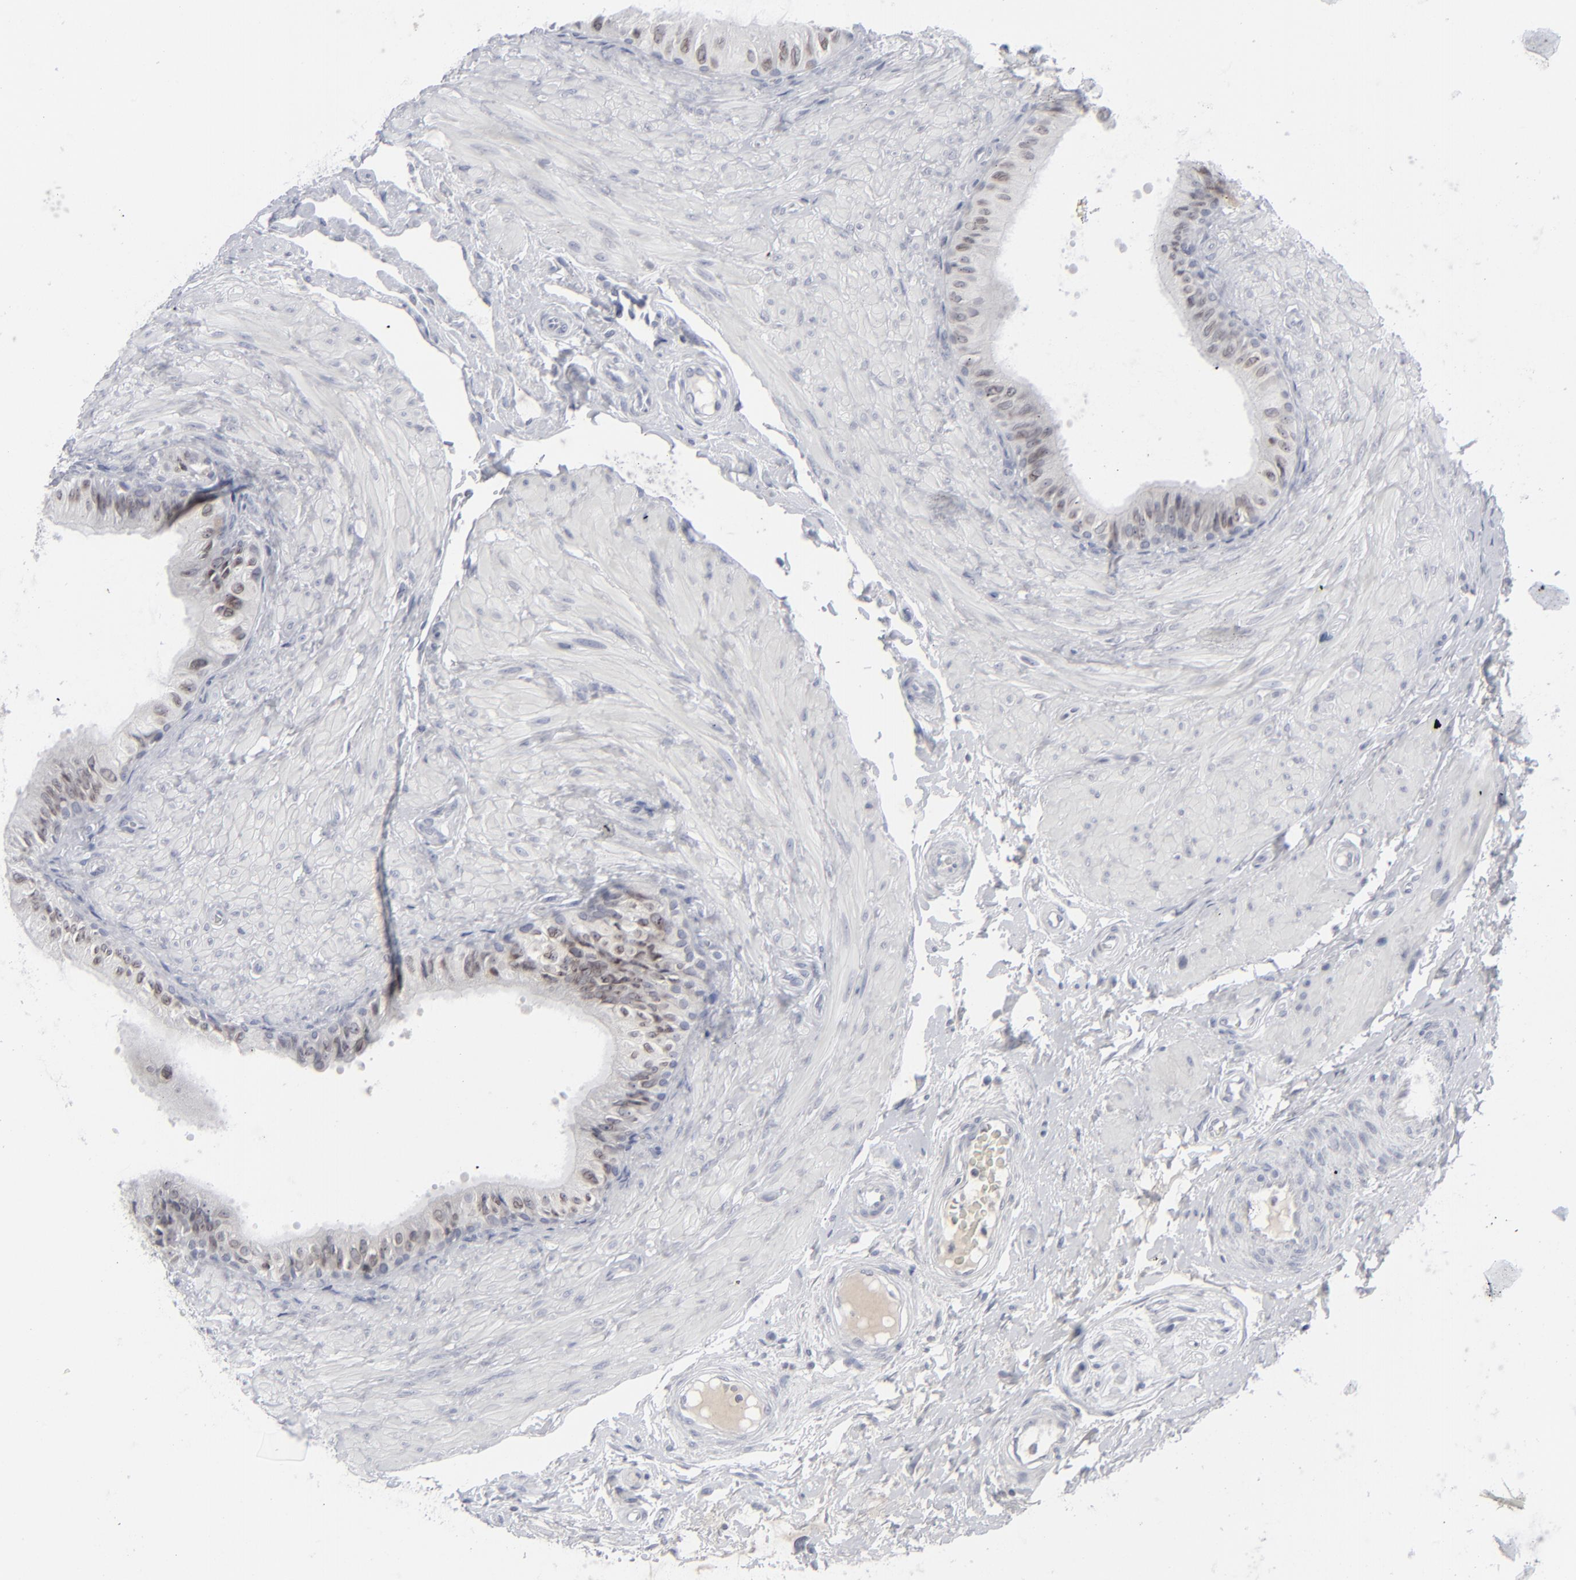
{"staining": {"intensity": "weak", "quantity": "<25%", "location": "cytoplasmic/membranous"}, "tissue": "epididymis", "cell_type": "Glandular cells", "image_type": "normal", "snomed": [{"axis": "morphology", "description": "Normal tissue, NOS"}, {"axis": "topography", "description": "Epididymis"}], "caption": "Immunohistochemistry (IHC) micrograph of benign epididymis: epididymis stained with DAB (3,3'-diaminobenzidine) reveals no significant protein positivity in glandular cells. (DAB immunohistochemistry visualized using brightfield microscopy, high magnification).", "gene": "NUP88", "patient": {"sex": "male", "age": 68}}